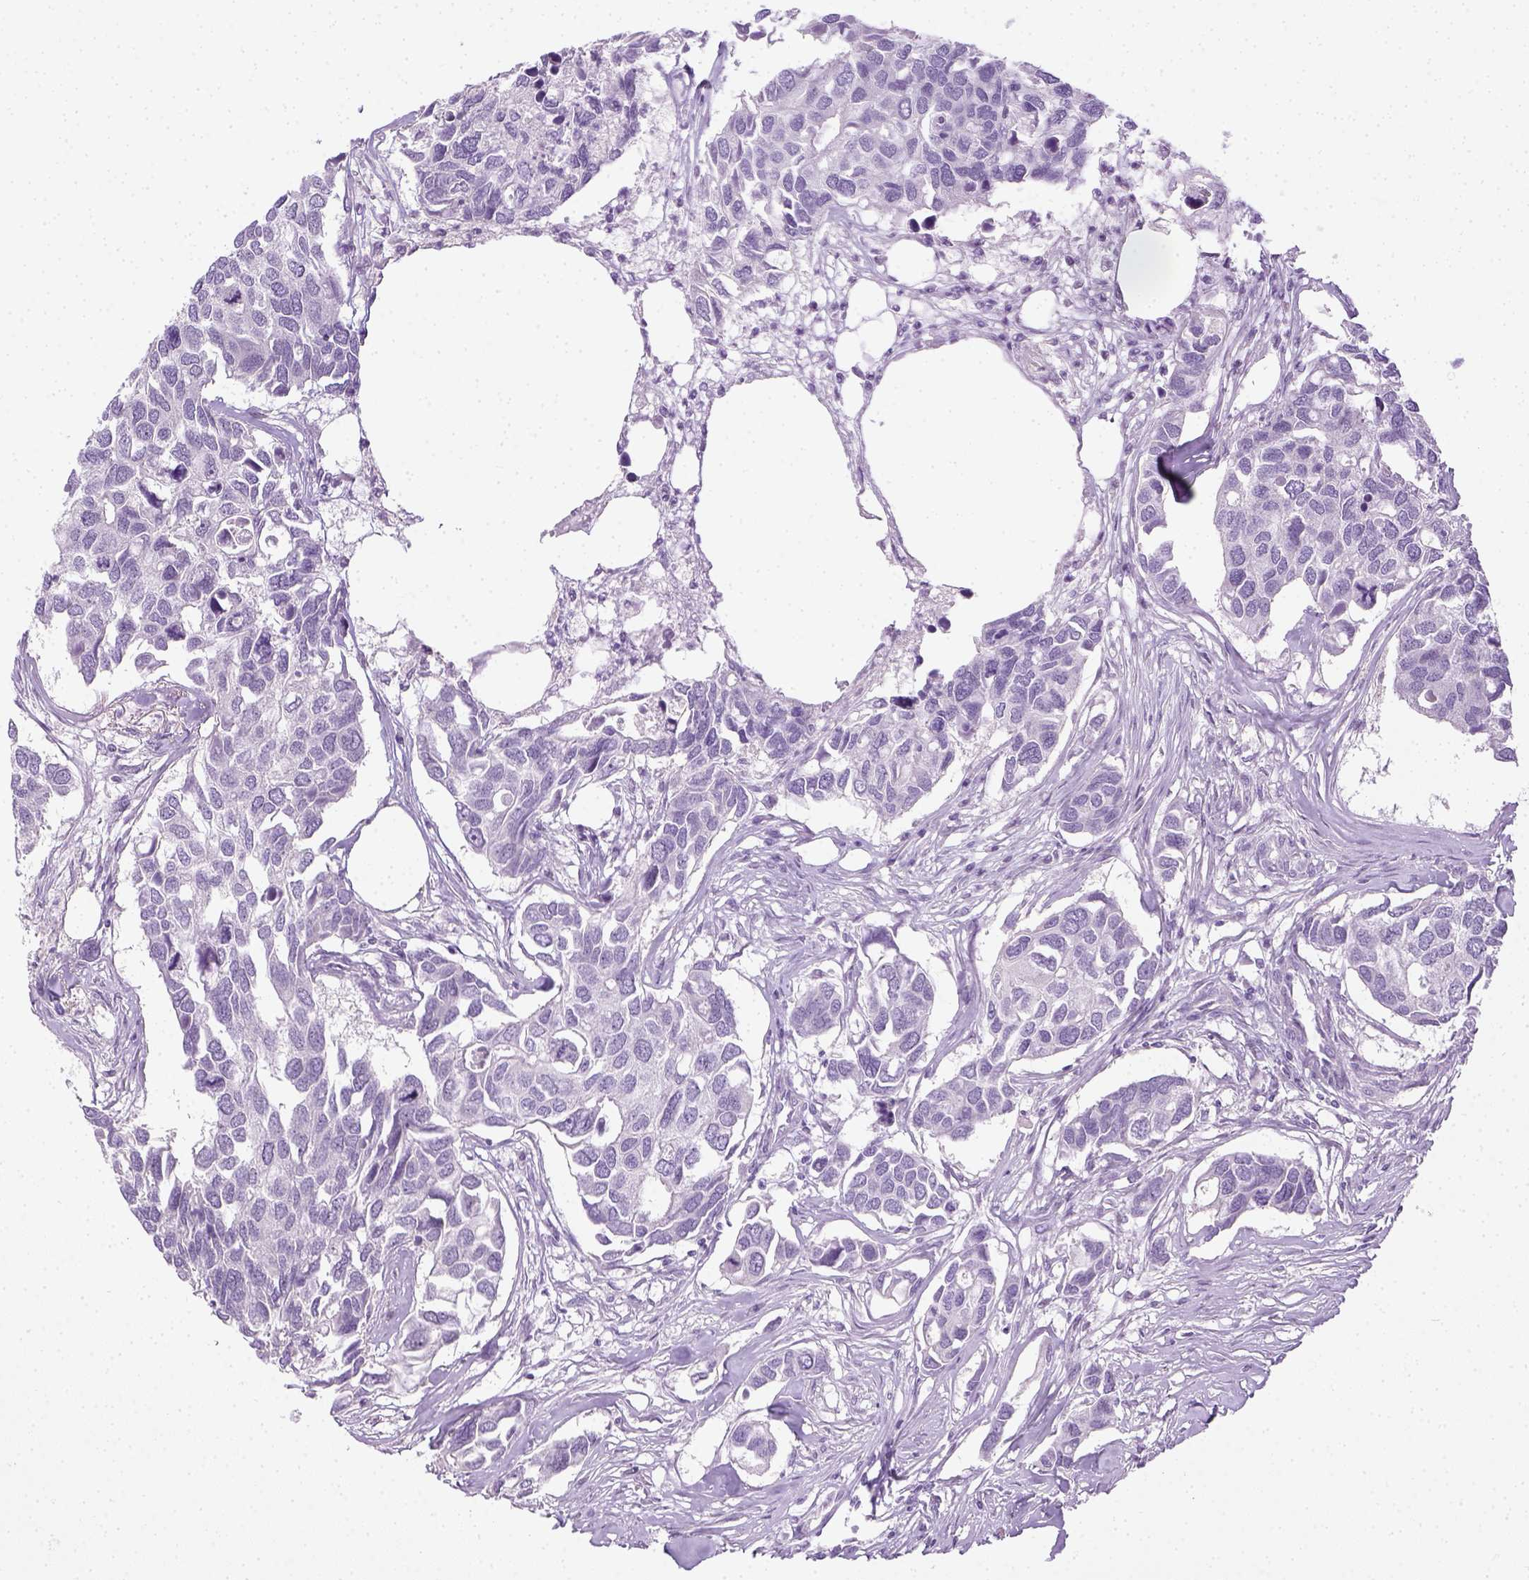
{"staining": {"intensity": "negative", "quantity": "none", "location": "none"}, "tissue": "breast cancer", "cell_type": "Tumor cells", "image_type": "cancer", "snomed": [{"axis": "morphology", "description": "Duct carcinoma"}, {"axis": "topography", "description": "Breast"}], "caption": "This is an IHC photomicrograph of invasive ductal carcinoma (breast). There is no expression in tumor cells.", "gene": "LGSN", "patient": {"sex": "female", "age": 83}}